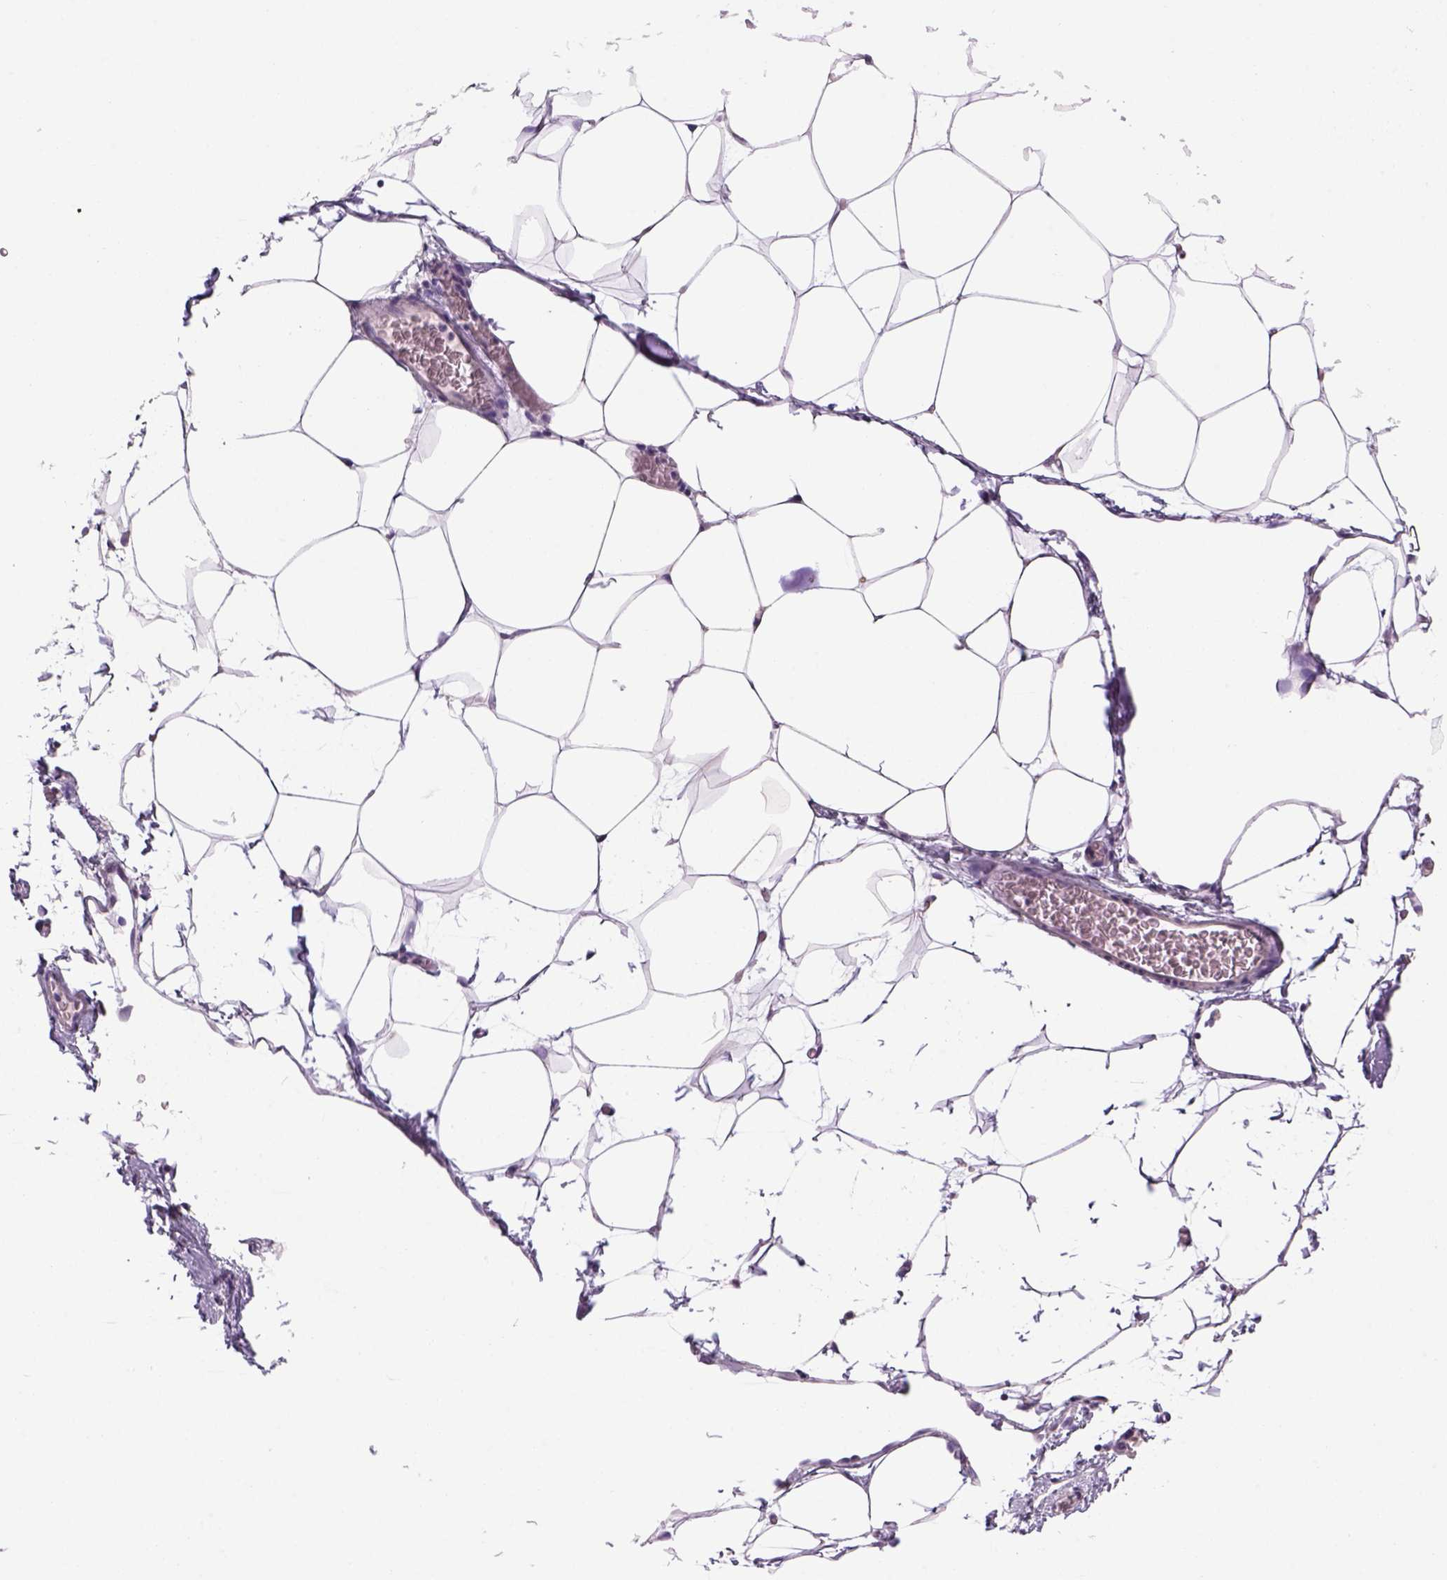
{"staining": {"intensity": "negative", "quantity": "none", "location": "none"}, "tissue": "adipose tissue", "cell_type": "Adipocytes", "image_type": "normal", "snomed": [{"axis": "morphology", "description": "Normal tissue, NOS"}, {"axis": "topography", "description": "Adipose tissue"}], "caption": "High power microscopy histopathology image of an immunohistochemistry histopathology image of benign adipose tissue, revealing no significant positivity in adipocytes. Brightfield microscopy of immunohistochemistry stained with DAB (3,3'-diaminobenzidine) (brown) and hematoxylin (blue), captured at high magnification.", "gene": "PRRT1", "patient": {"sex": "male", "age": 57}}